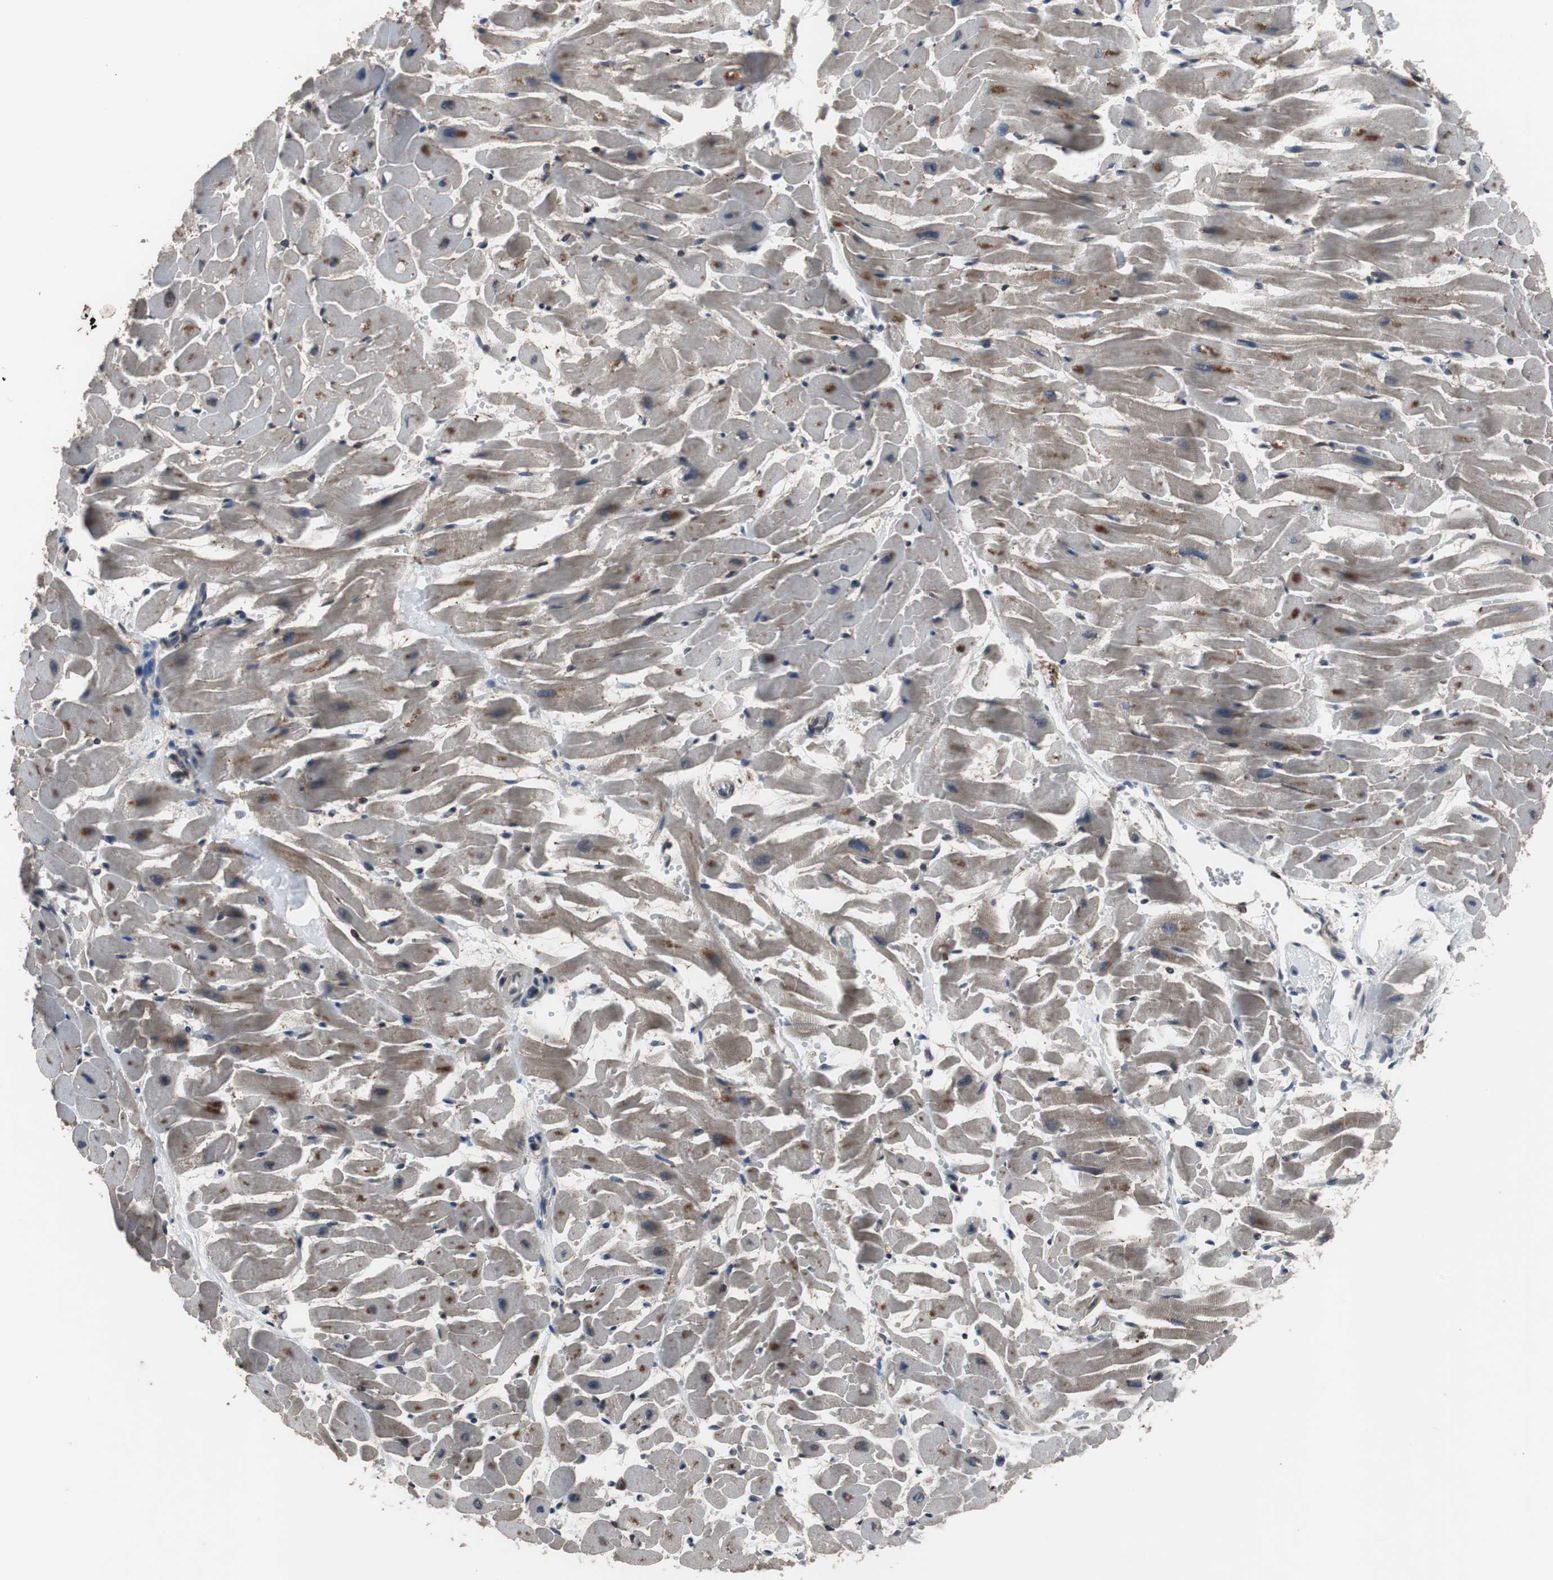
{"staining": {"intensity": "moderate", "quantity": "25%-75%", "location": "cytoplasmic/membranous"}, "tissue": "heart muscle", "cell_type": "Cardiomyocytes", "image_type": "normal", "snomed": [{"axis": "morphology", "description": "Normal tissue, NOS"}, {"axis": "topography", "description": "Heart"}], "caption": "Benign heart muscle exhibits moderate cytoplasmic/membranous positivity in about 25%-75% of cardiomyocytes, visualized by immunohistochemistry. The staining is performed using DAB (3,3'-diaminobenzidine) brown chromogen to label protein expression. The nuclei are counter-stained blue using hematoxylin.", "gene": "CRADD", "patient": {"sex": "female", "age": 19}}